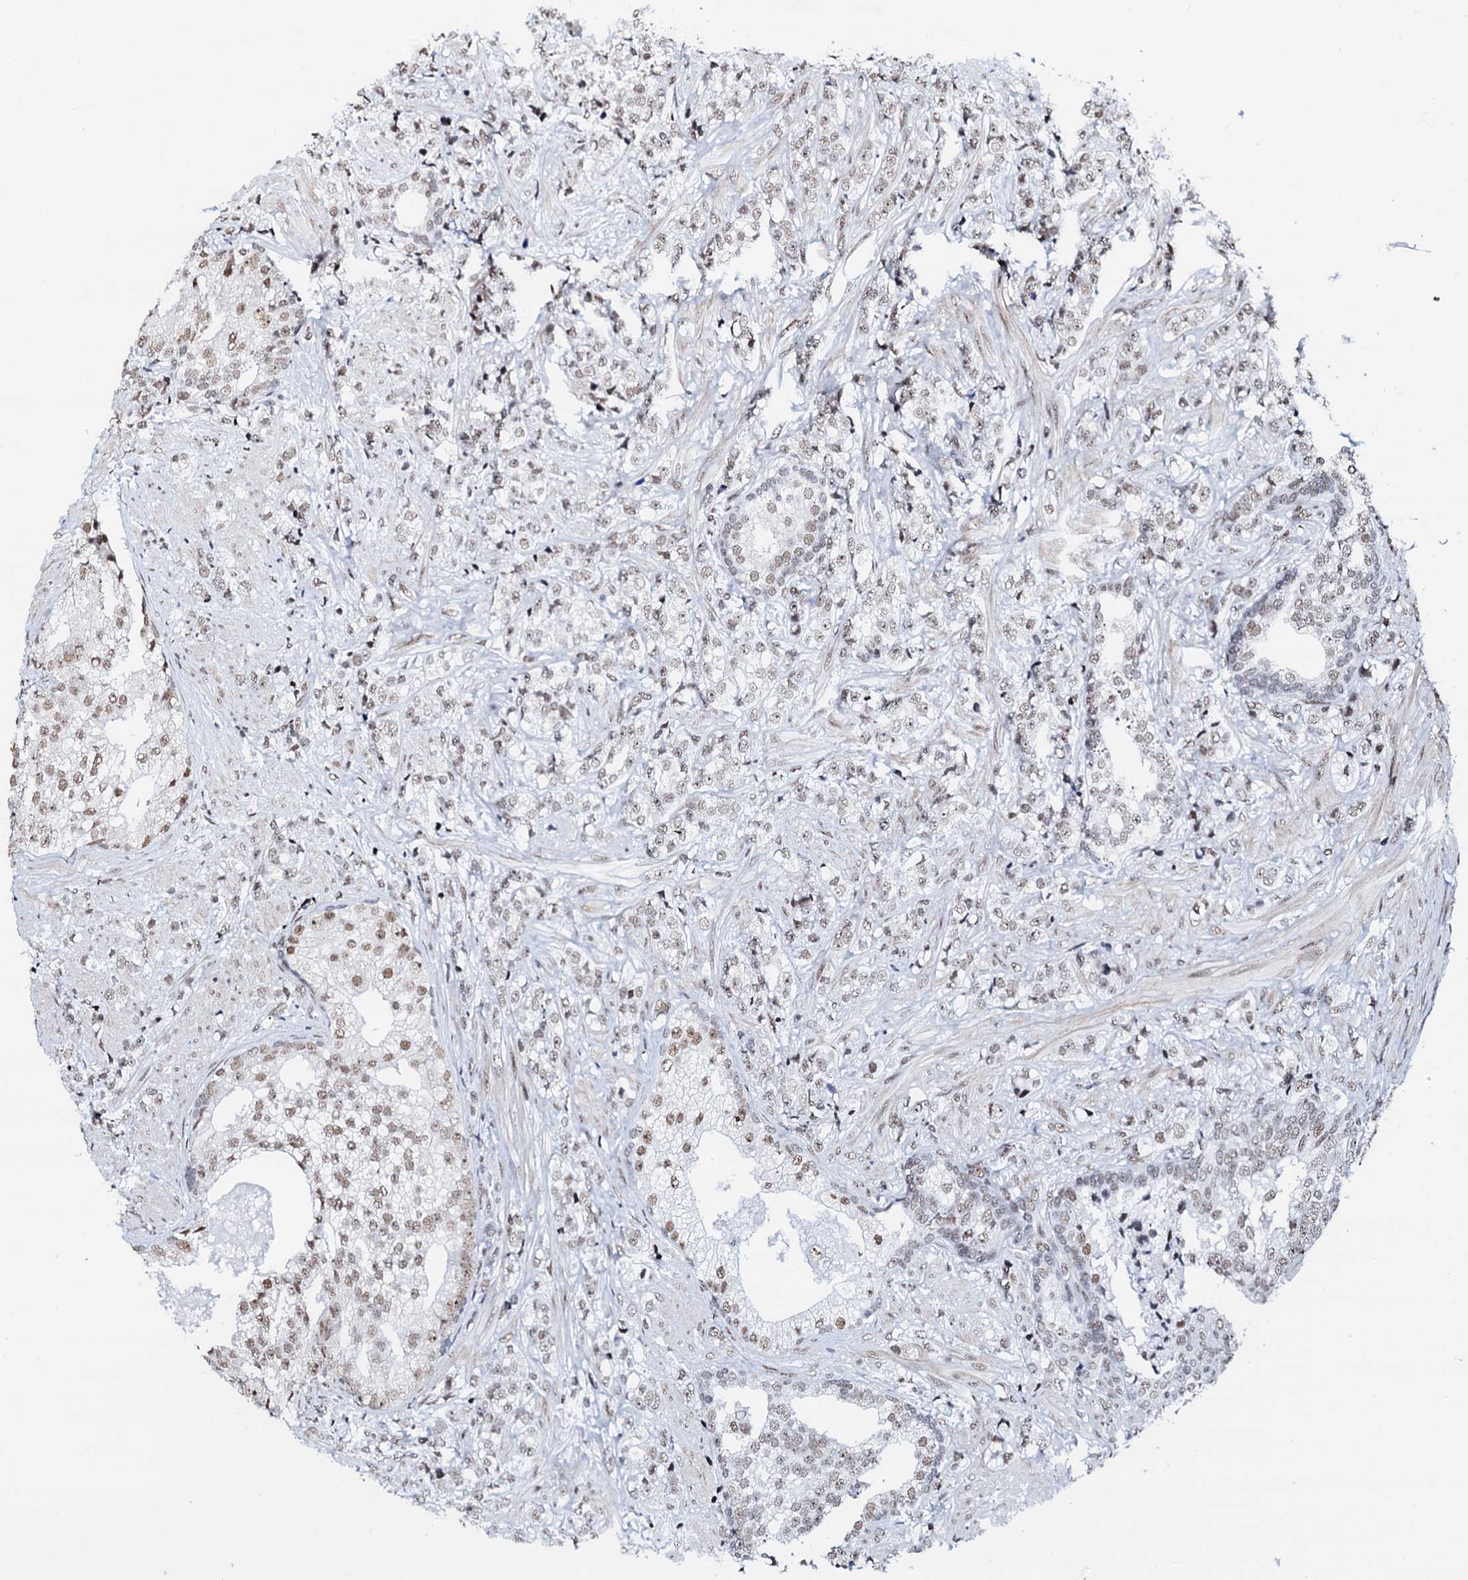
{"staining": {"intensity": "weak", "quantity": ">75%", "location": "nuclear"}, "tissue": "prostate cancer", "cell_type": "Tumor cells", "image_type": "cancer", "snomed": [{"axis": "morphology", "description": "Adenocarcinoma, High grade"}, {"axis": "topography", "description": "Prostate"}], "caption": "Immunohistochemistry (DAB (3,3'-diaminobenzidine)) staining of adenocarcinoma (high-grade) (prostate) displays weak nuclear protein positivity in about >75% of tumor cells.", "gene": "NKAPD1", "patient": {"sex": "male", "age": 69}}